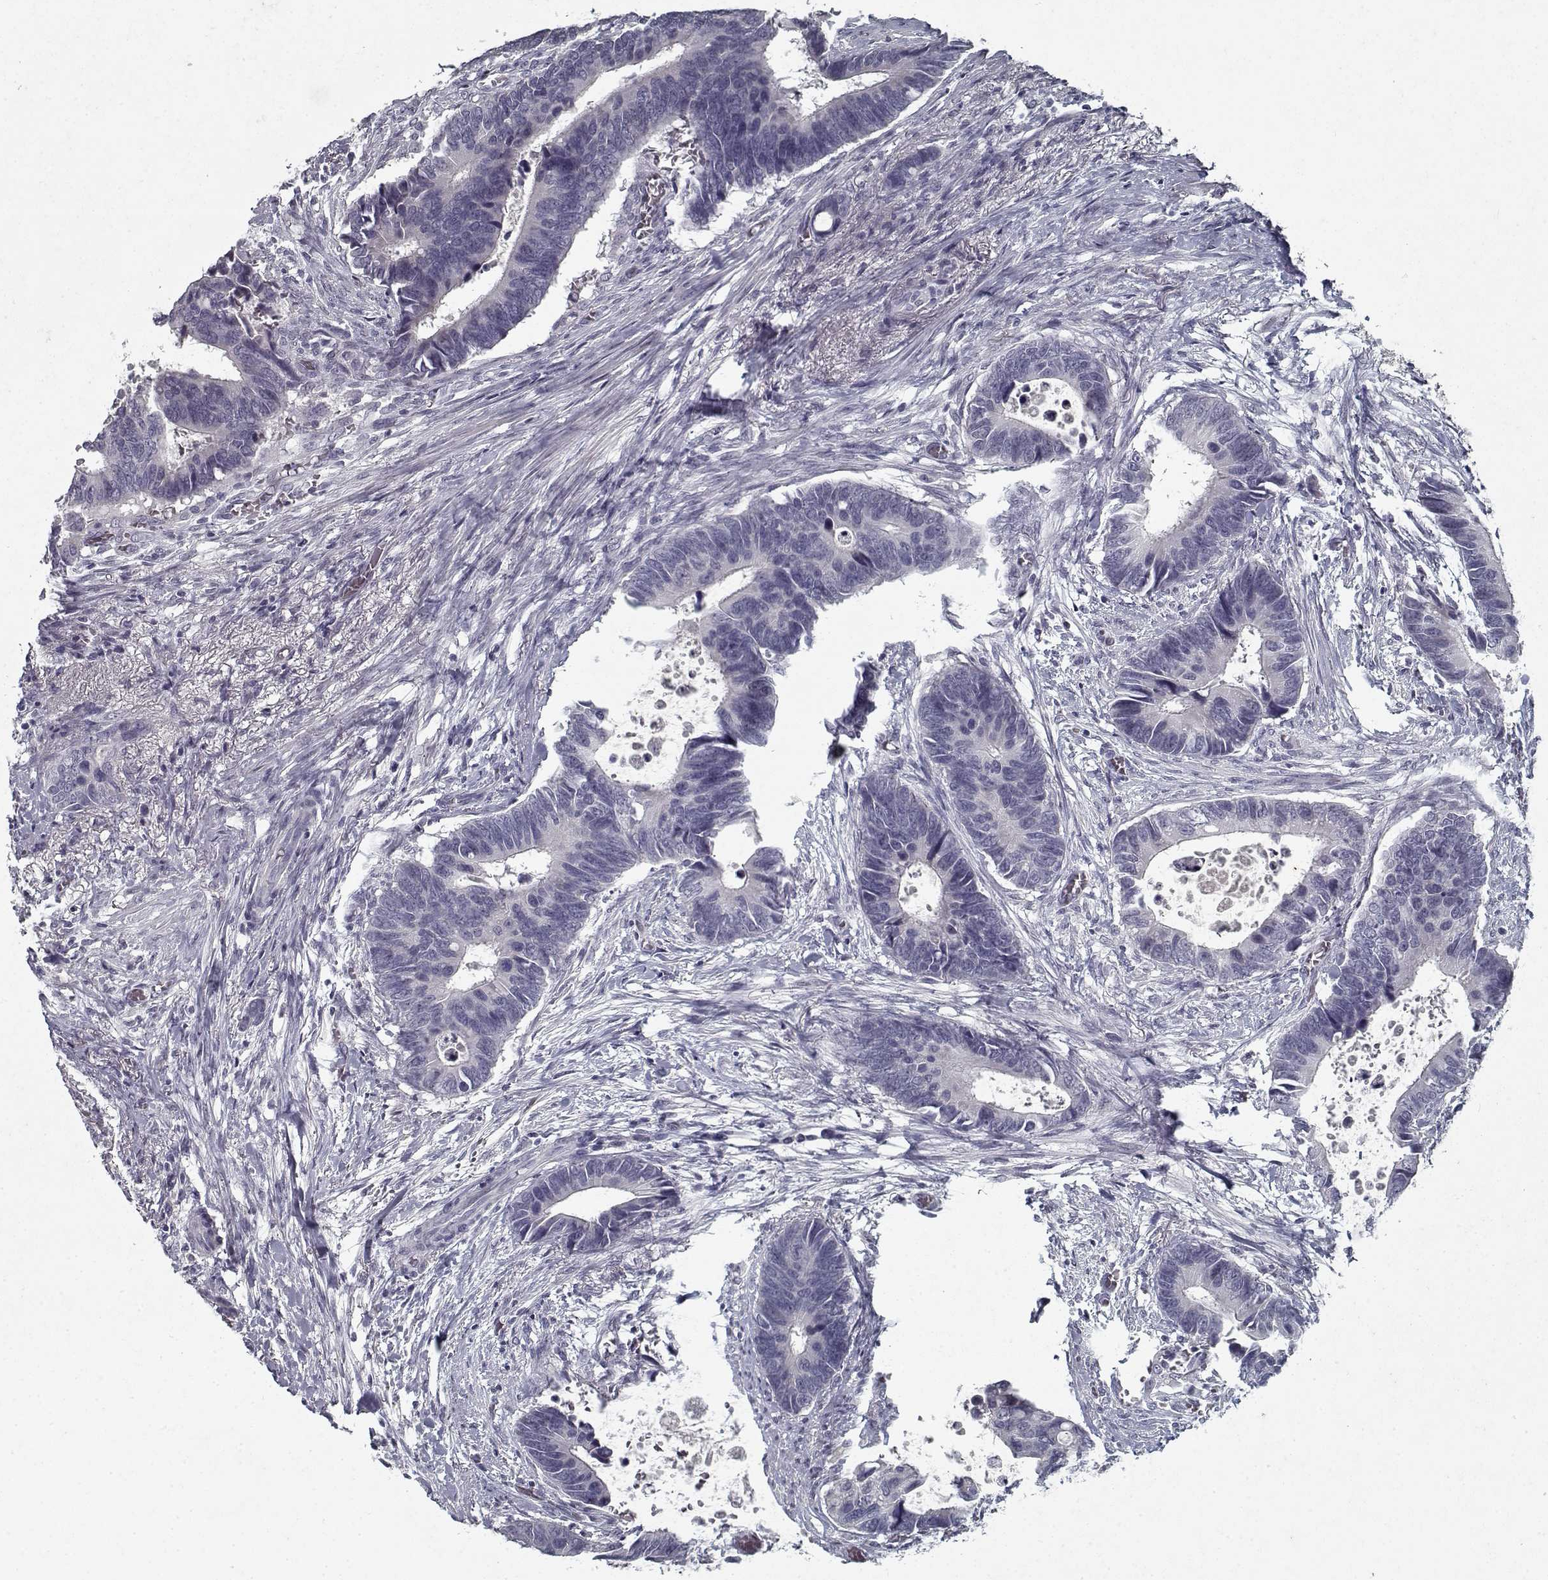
{"staining": {"intensity": "negative", "quantity": "none", "location": "none"}, "tissue": "colorectal cancer", "cell_type": "Tumor cells", "image_type": "cancer", "snomed": [{"axis": "morphology", "description": "Adenocarcinoma, NOS"}, {"axis": "topography", "description": "Colon"}], "caption": "IHC photomicrograph of adenocarcinoma (colorectal) stained for a protein (brown), which reveals no expression in tumor cells.", "gene": "GAD2", "patient": {"sex": "male", "age": 49}}